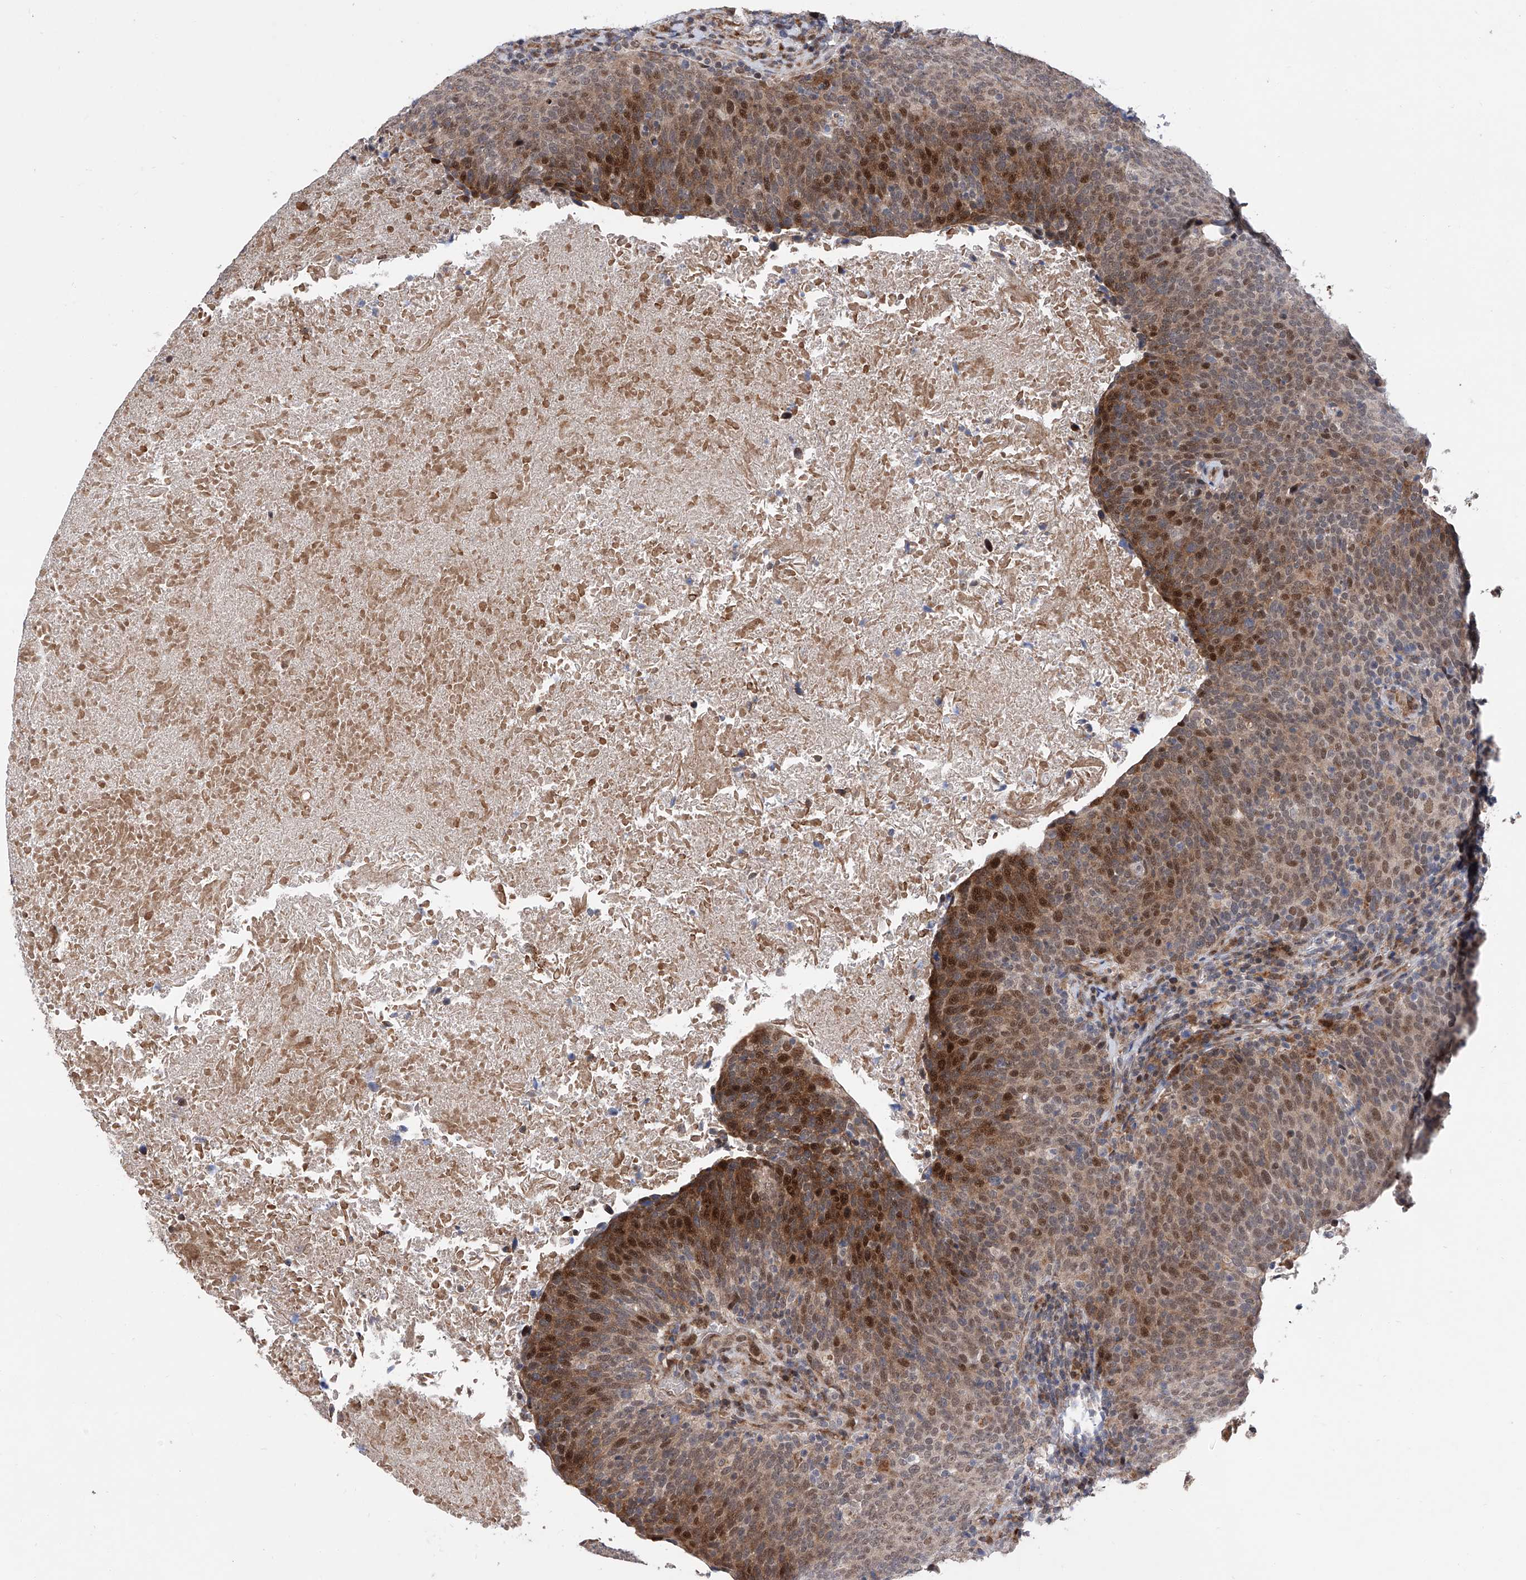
{"staining": {"intensity": "strong", "quantity": "25%-75%", "location": "cytoplasmic/membranous,nuclear"}, "tissue": "head and neck cancer", "cell_type": "Tumor cells", "image_type": "cancer", "snomed": [{"axis": "morphology", "description": "Squamous cell carcinoma, NOS"}, {"axis": "morphology", "description": "Squamous cell carcinoma, metastatic, NOS"}, {"axis": "topography", "description": "Lymph node"}, {"axis": "topography", "description": "Head-Neck"}], "caption": "Immunohistochemical staining of human squamous cell carcinoma (head and neck) demonstrates high levels of strong cytoplasmic/membranous and nuclear protein staining in about 25%-75% of tumor cells.", "gene": "FARP2", "patient": {"sex": "male", "age": 62}}